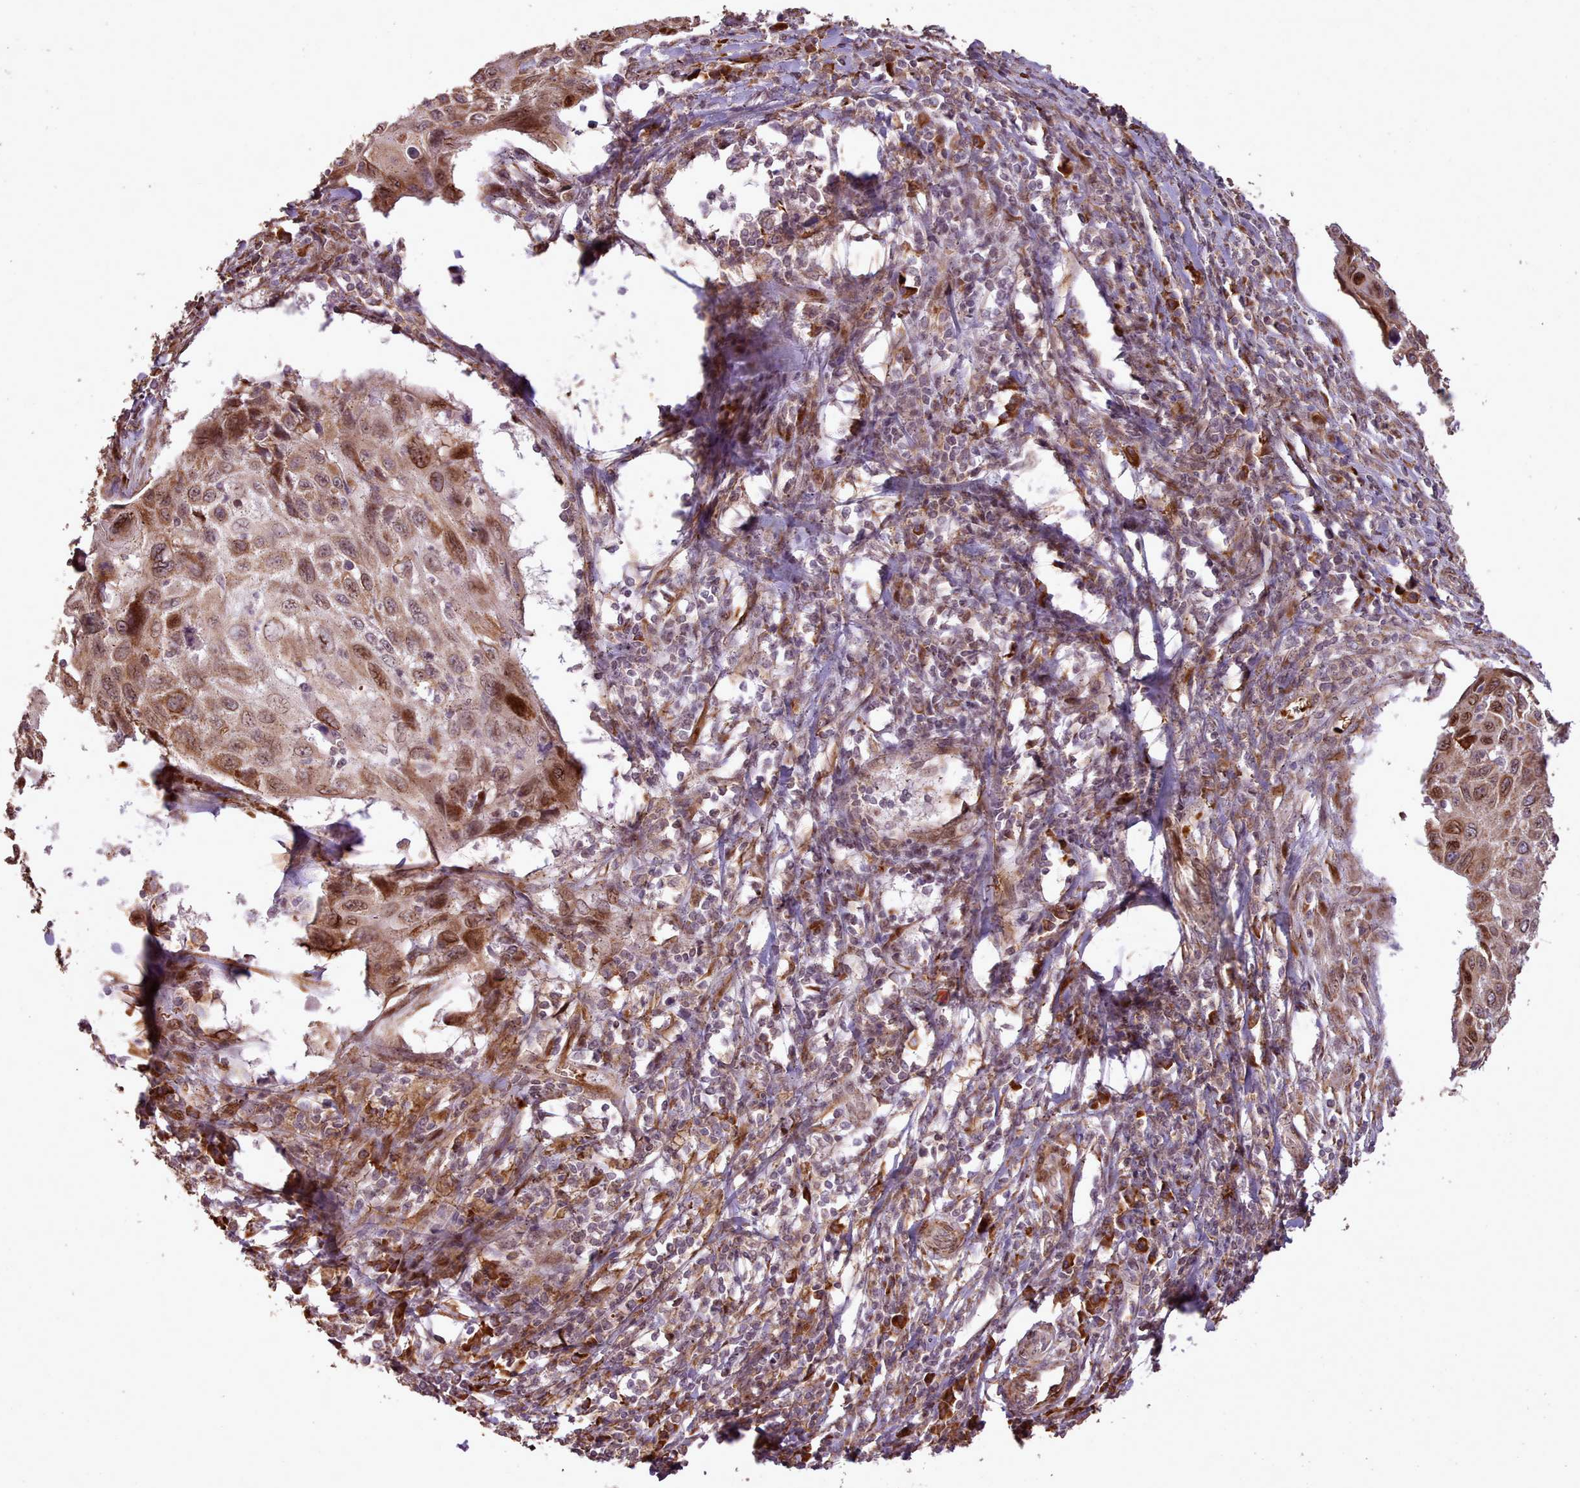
{"staining": {"intensity": "moderate", "quantity": ">75%", "location": "cytoplasmic/membranous,nuclear"}, "tissue": "cervical cancer", "cell_type": "Tumor cells", "image_type": "cancer", "snomed": [{"axis": "morphology", "description": "Squamous cell carcinoma, NOS"}, {"axis": "topography", "description": "Cervix"}], "caption": "This histopathology image demonstrates immunohistochemistry staining of cervical cancer, with medium moderate cytoplasmic/membranous and nuclear staining in approximately >75% of tumor cells.", "gene": "CABP1", "patient": {"sex": "female", "age": 70}}